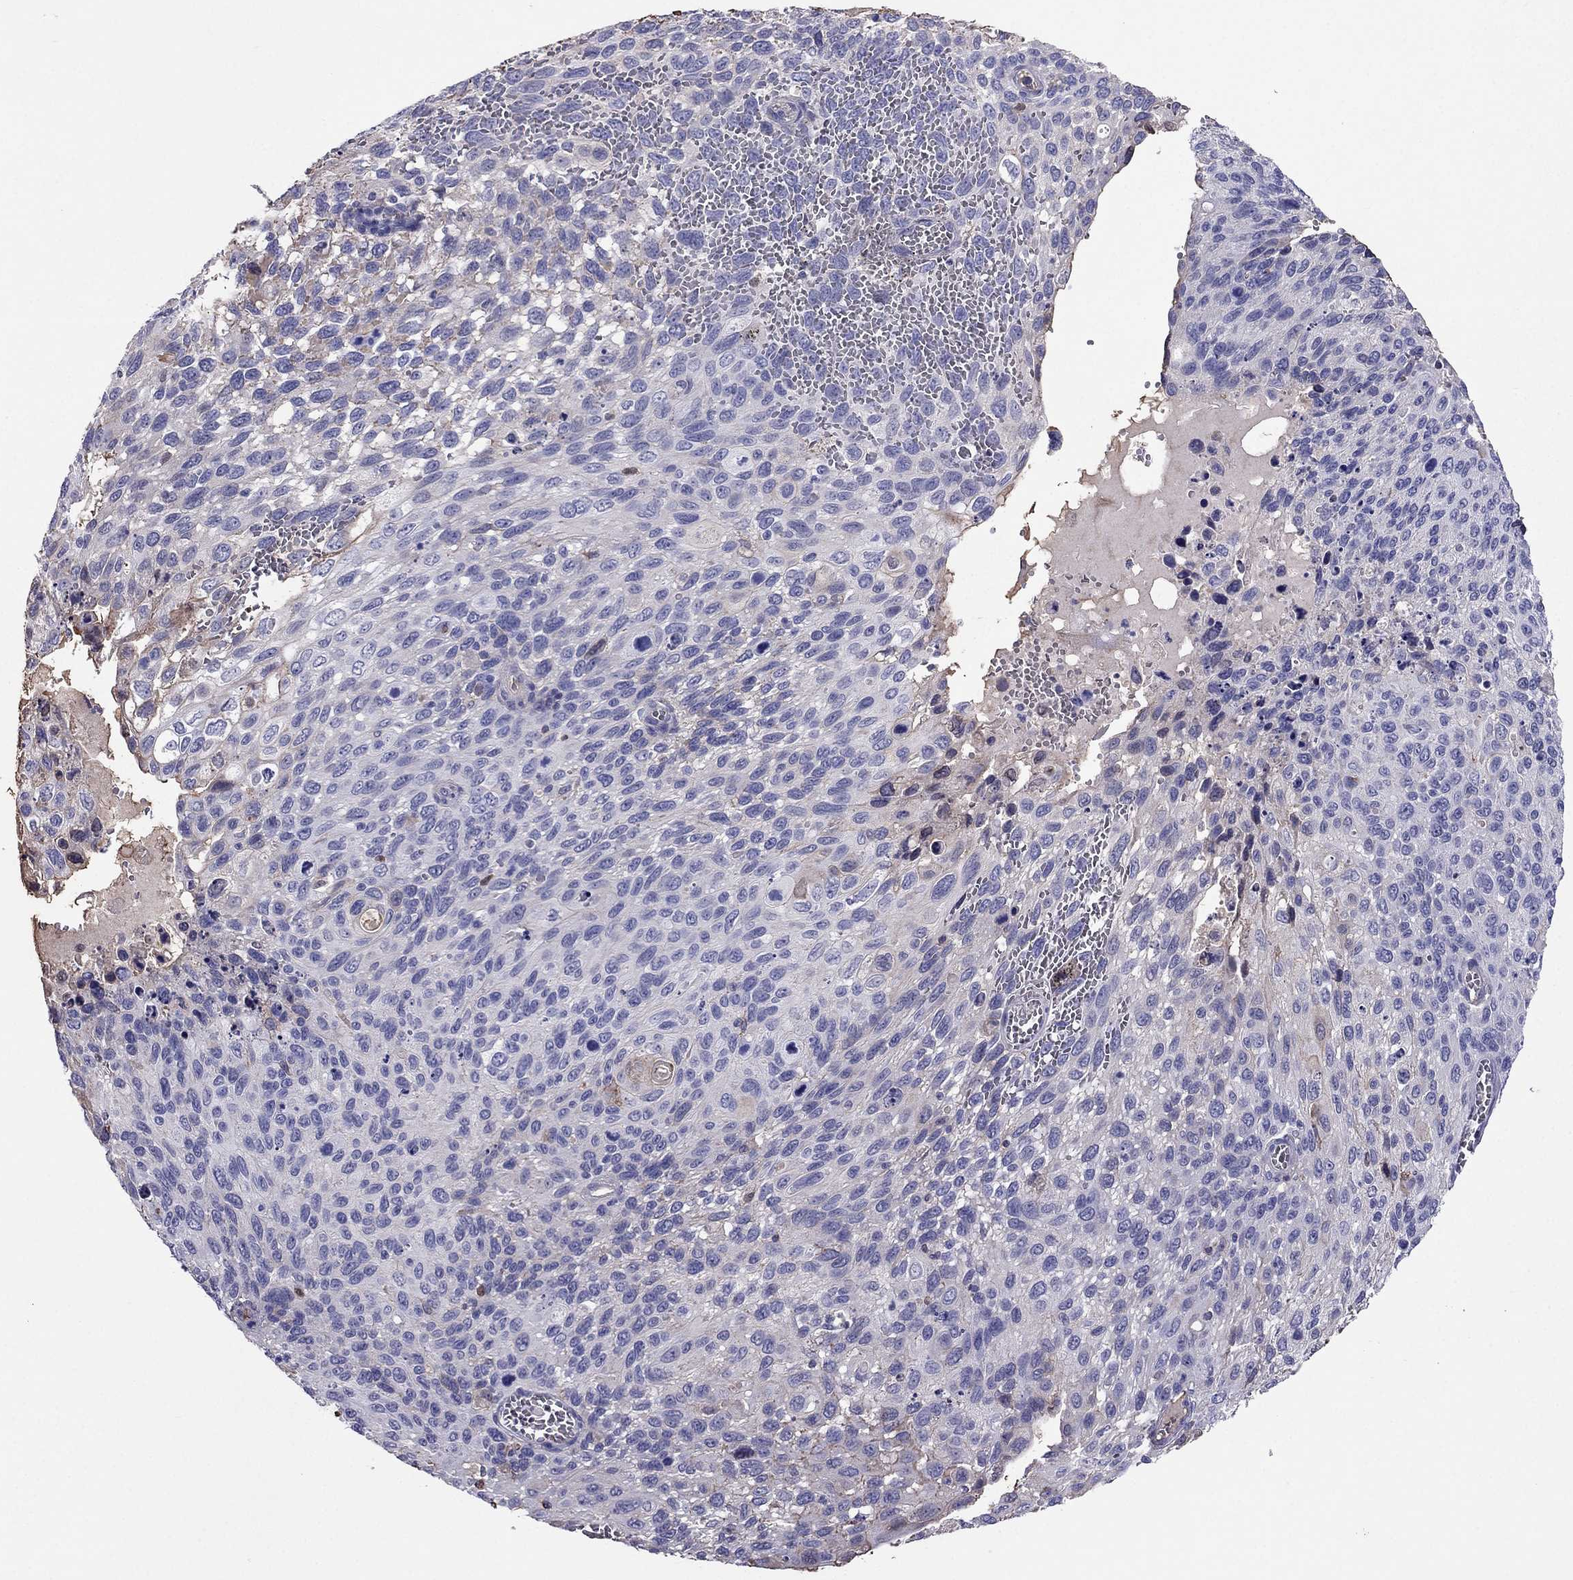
{"staining": {"intensity": "negative", "quantity": "none", "location": "none"}, "tissue": "cervical cancer", "cell_type": "Tumor cells", "image_type": "cancer", "snomed": [{"axis": "morphology", "description": "Squamous cell carcinoma, NOS"}, {"axis": "topography", "description": "Cervix"}], "caption": "High magnification brightfield microscopy of cervical cancer stained with DAB (brown) and counterstained with hematoxylin (blue): tumor cells show no significant positivity.", "gene": "TBC1D21", "patient": {"sex": "female", "age": 70}}